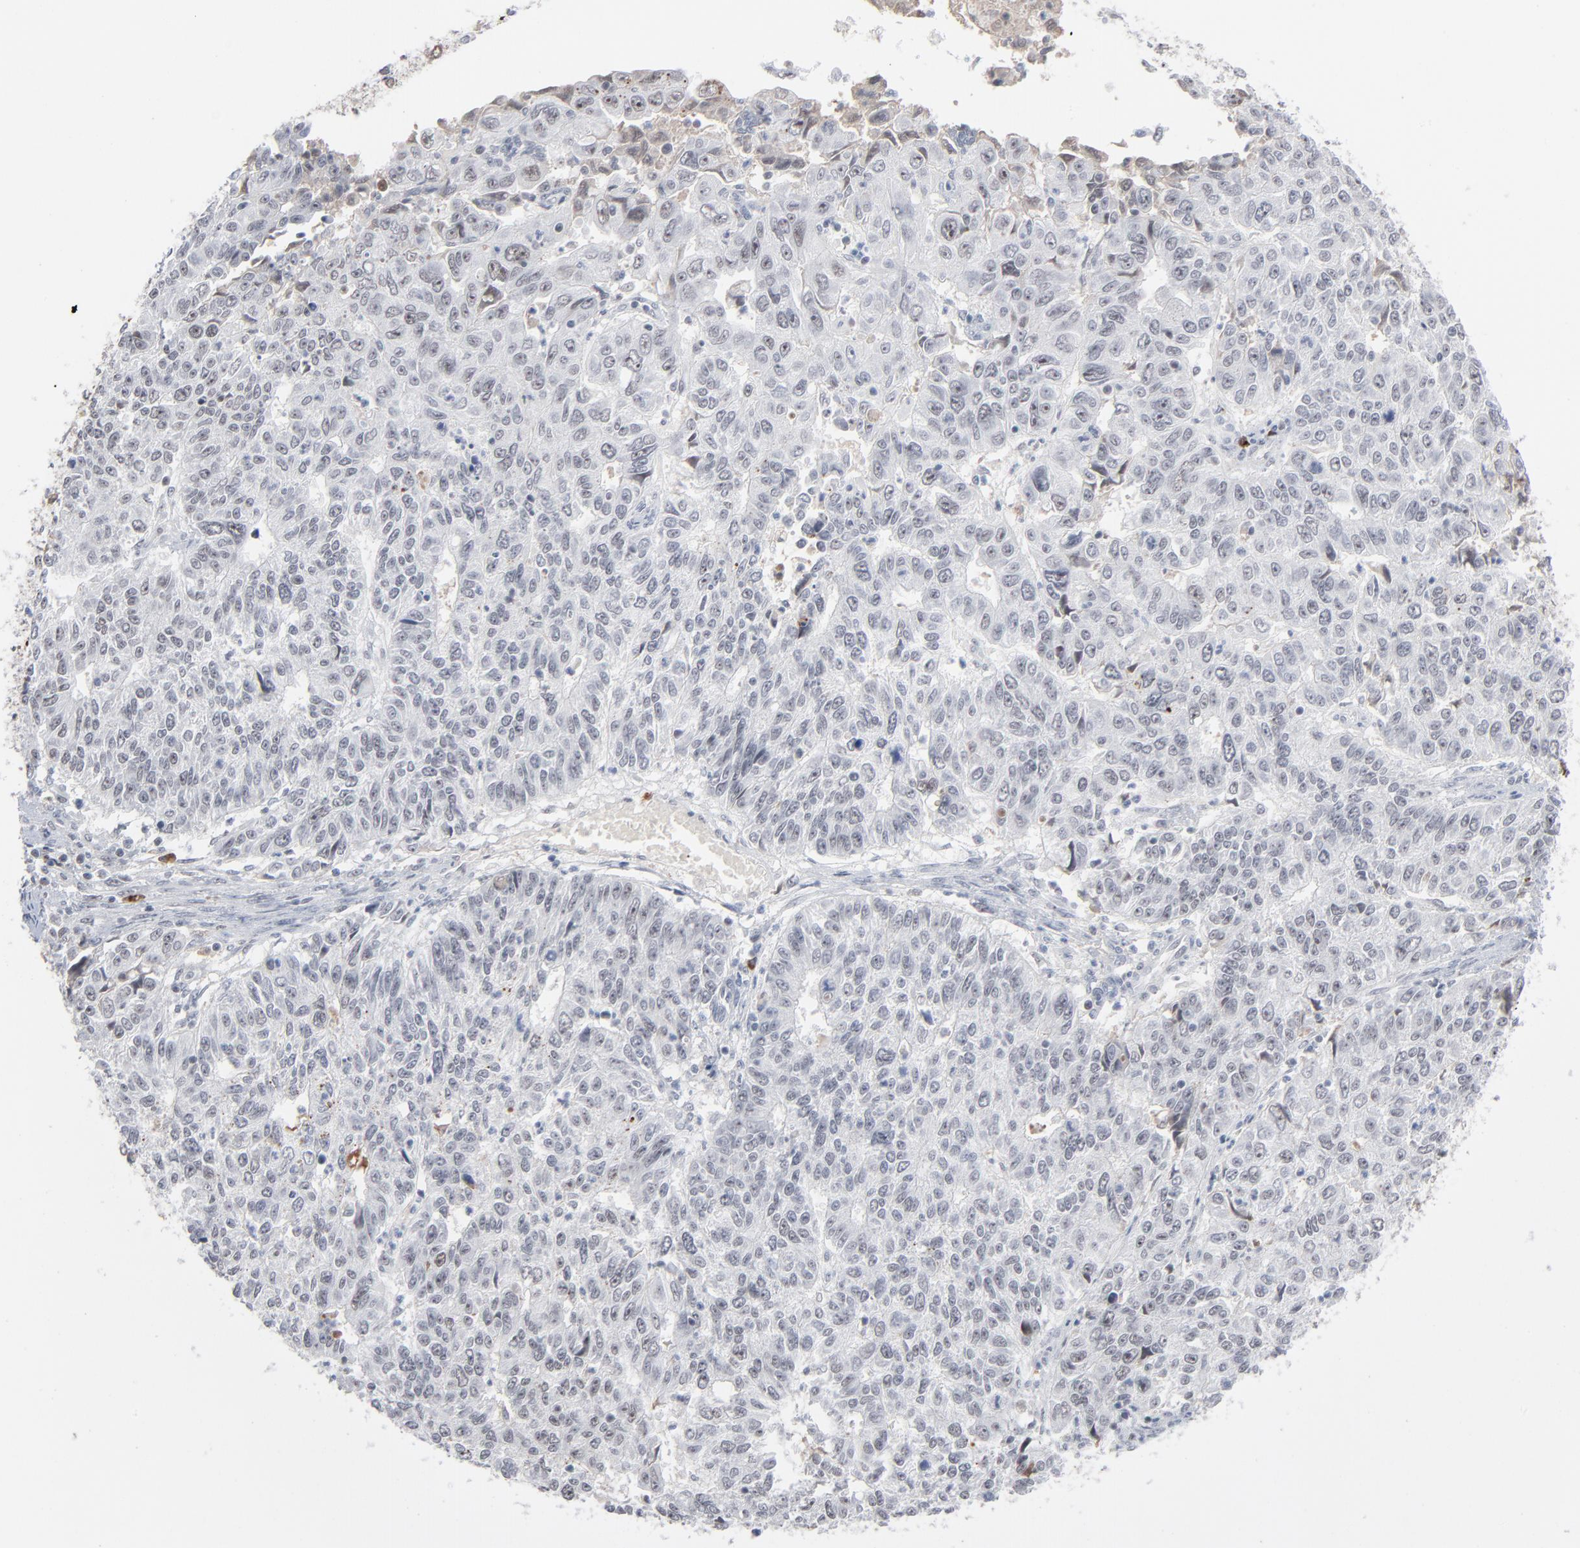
{"staining": {"intensity": "negative", "quantity": "none", "location": "none"}, "tissue": "endometrial cancer", "cell_type": "Tumor cells", "image_type": "cancer", "snomed": [{"axis": "morphology", "description": "Adenocarcinoma, NOS"}, {"axis": "topography", "description": "Endometrium"}], "caption": "Immunohistochemistry image of neoplastic tissue: human endometrial adenocarcinoma stained with DAB (3,3'-diaminobenzidine) demonstrates no significant protein positivity in tumor cells. (DAB (3,3'-diaminobenzidine) immunohistochemistry visualized using brightfield microscopy, high magnification).", "gene": "MPHOSPH6", "patient": {"sex": "female", "age": 42}}